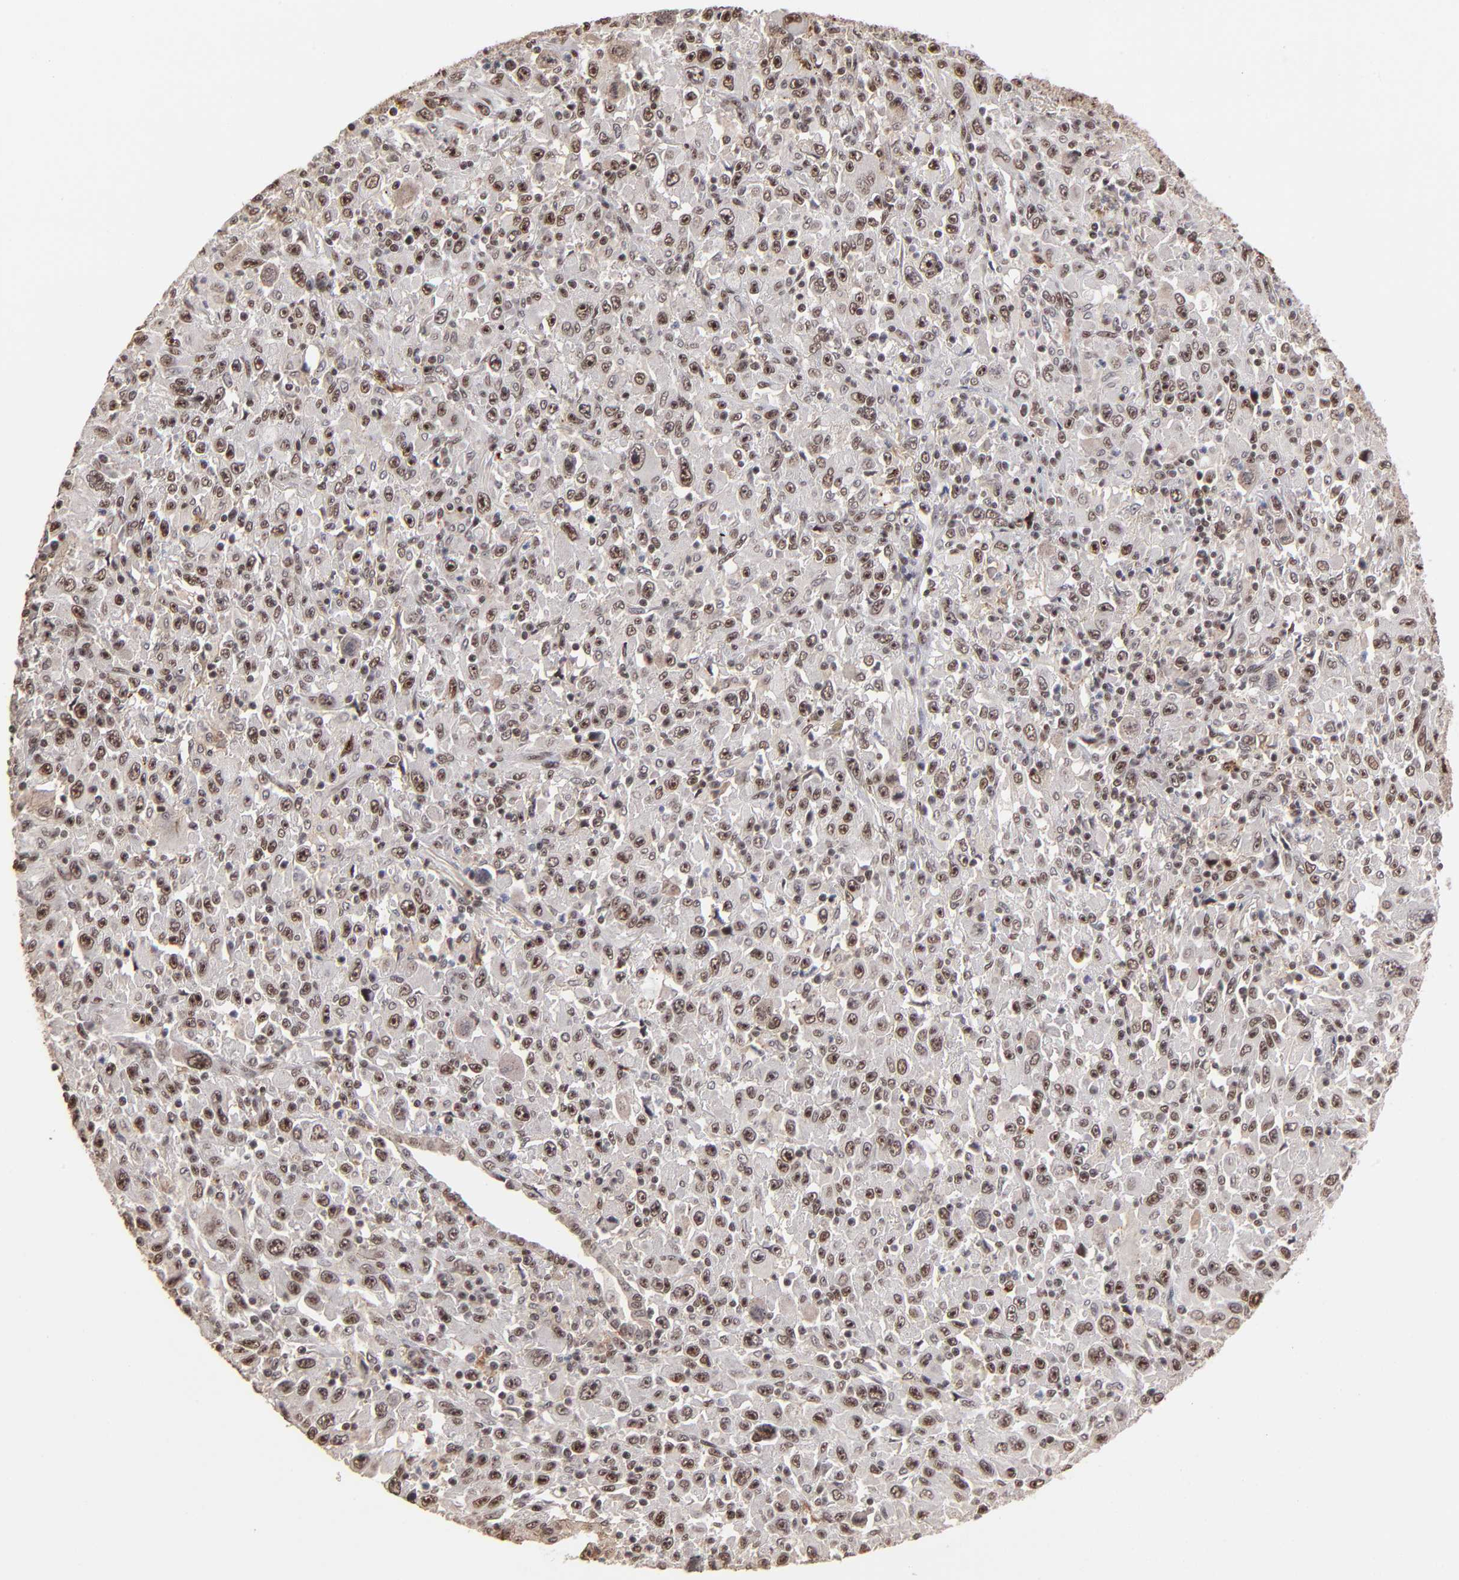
{"staining": {"intensity": "moderate", "quantity": ">75%", "location": "nuclear"}, "tissue": "melanoma", "cell_type": "Tumor cells", "image_type": "cancer", "snomed": [{"axis": "morphology", "description": "Malignant melanoma, Metastatic site"}, {"axis": "topography", "description": "Skin"}], "caption": "Protein staining reveals moderate nuclear positivity in about >75% of tumor cells in melanoma.", "gene": "ZNF146", "patient": {"sex": "female", "age": 56}}